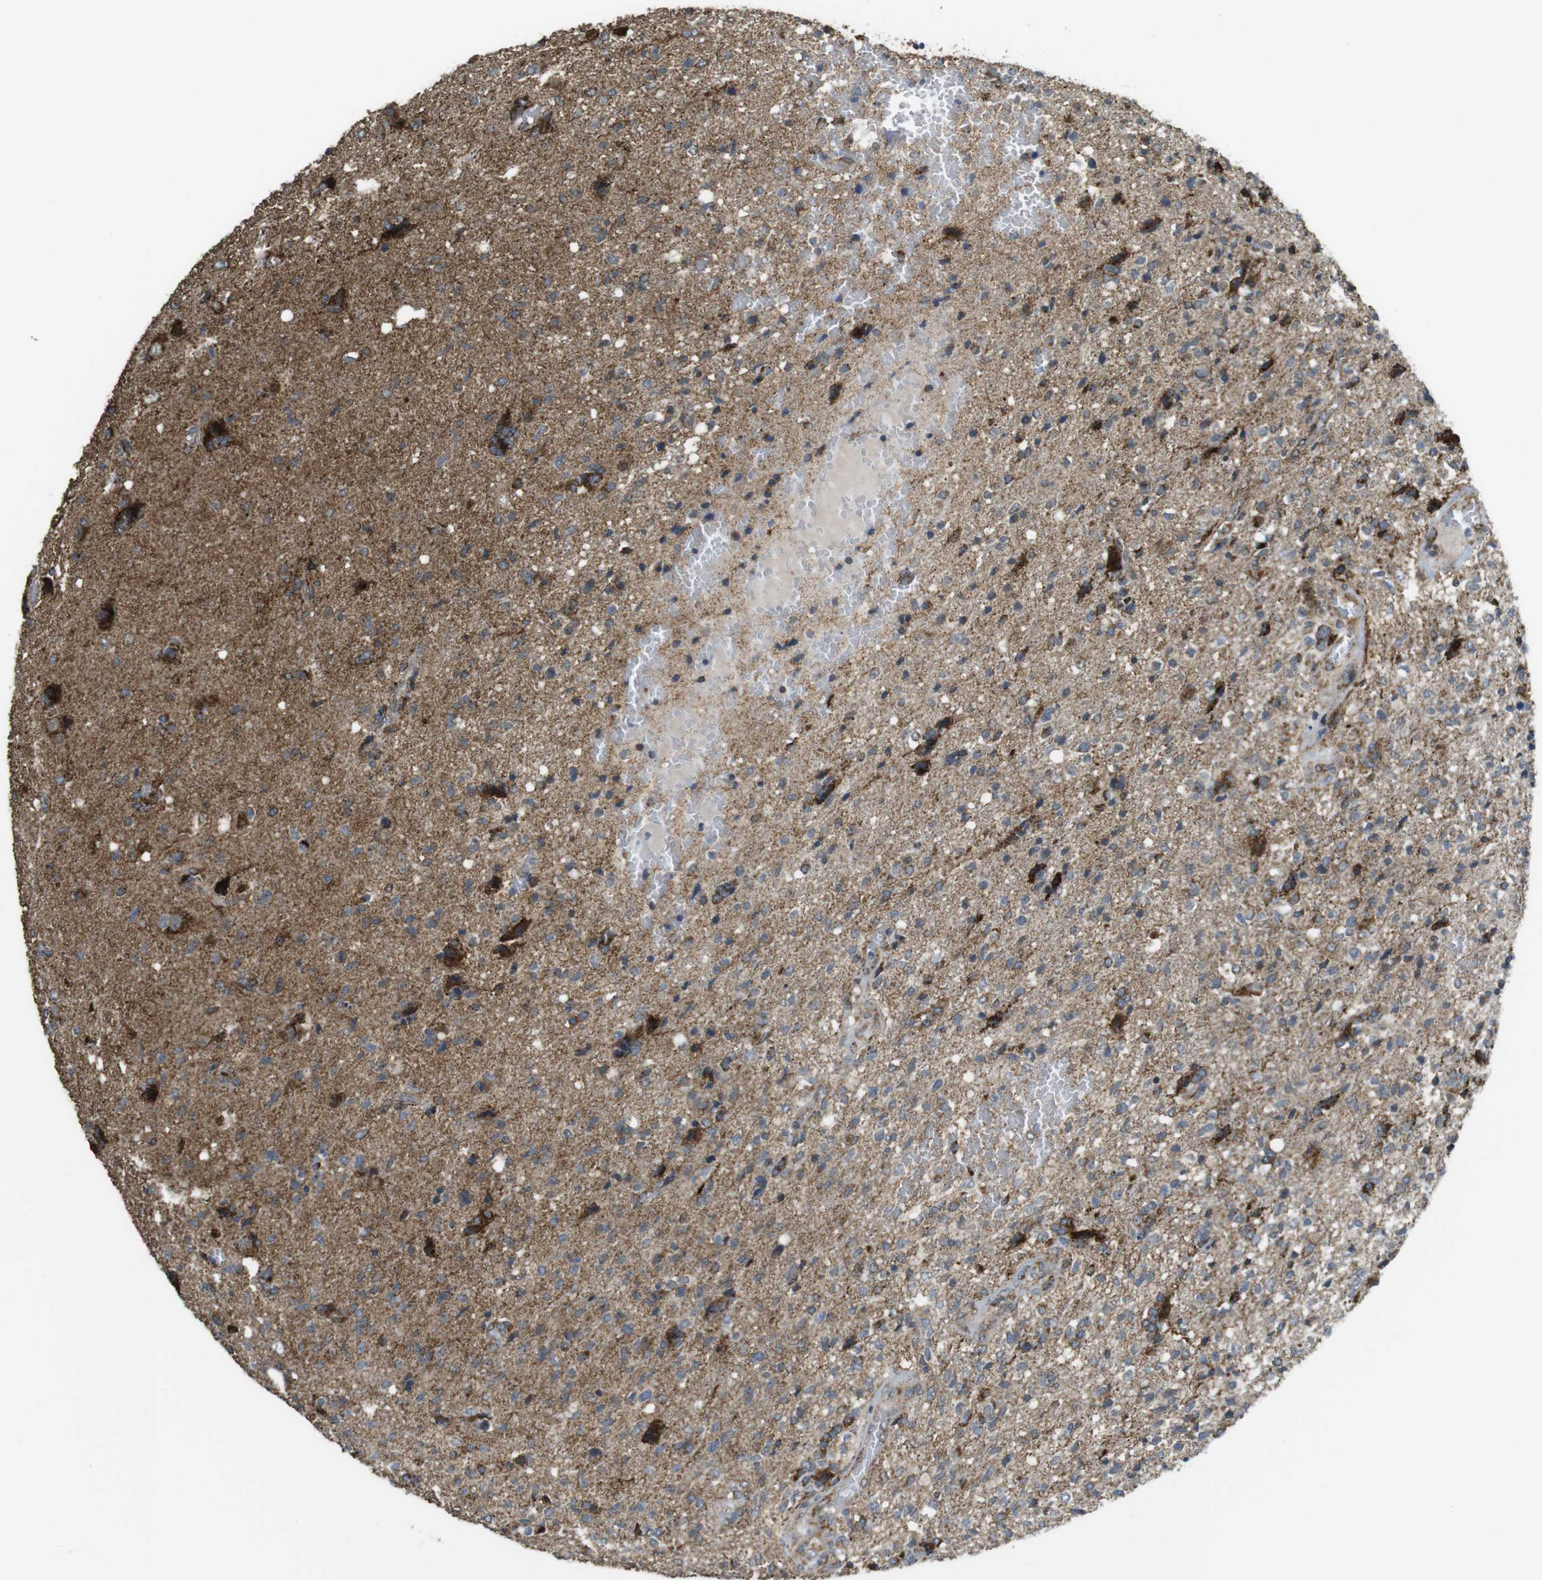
{"staining": {"intensity": "moderate", "quantity": "25%-75%", "location": "cytoplasmic/membranous"}, "tissue": "glioma", "cell_type": "Tumor cells", "image_type": "cancer", "snomed": [{"axis": "morphology", "description": "Glioma, malignant, High grade"}, {"axis": "topography", "description": "Brain"}], "caption": "A medium amount of moderate cytoplasmic/membranous staining is present in approximately 25%-75% of tumor cells in glioma tissue. (Stains: DAB in brown, nuclei in blue, Microscopy: brightfield microscopy at high magnification).", "gene": "CALHM2", "patient": {"sex": "female", "age": 59}}